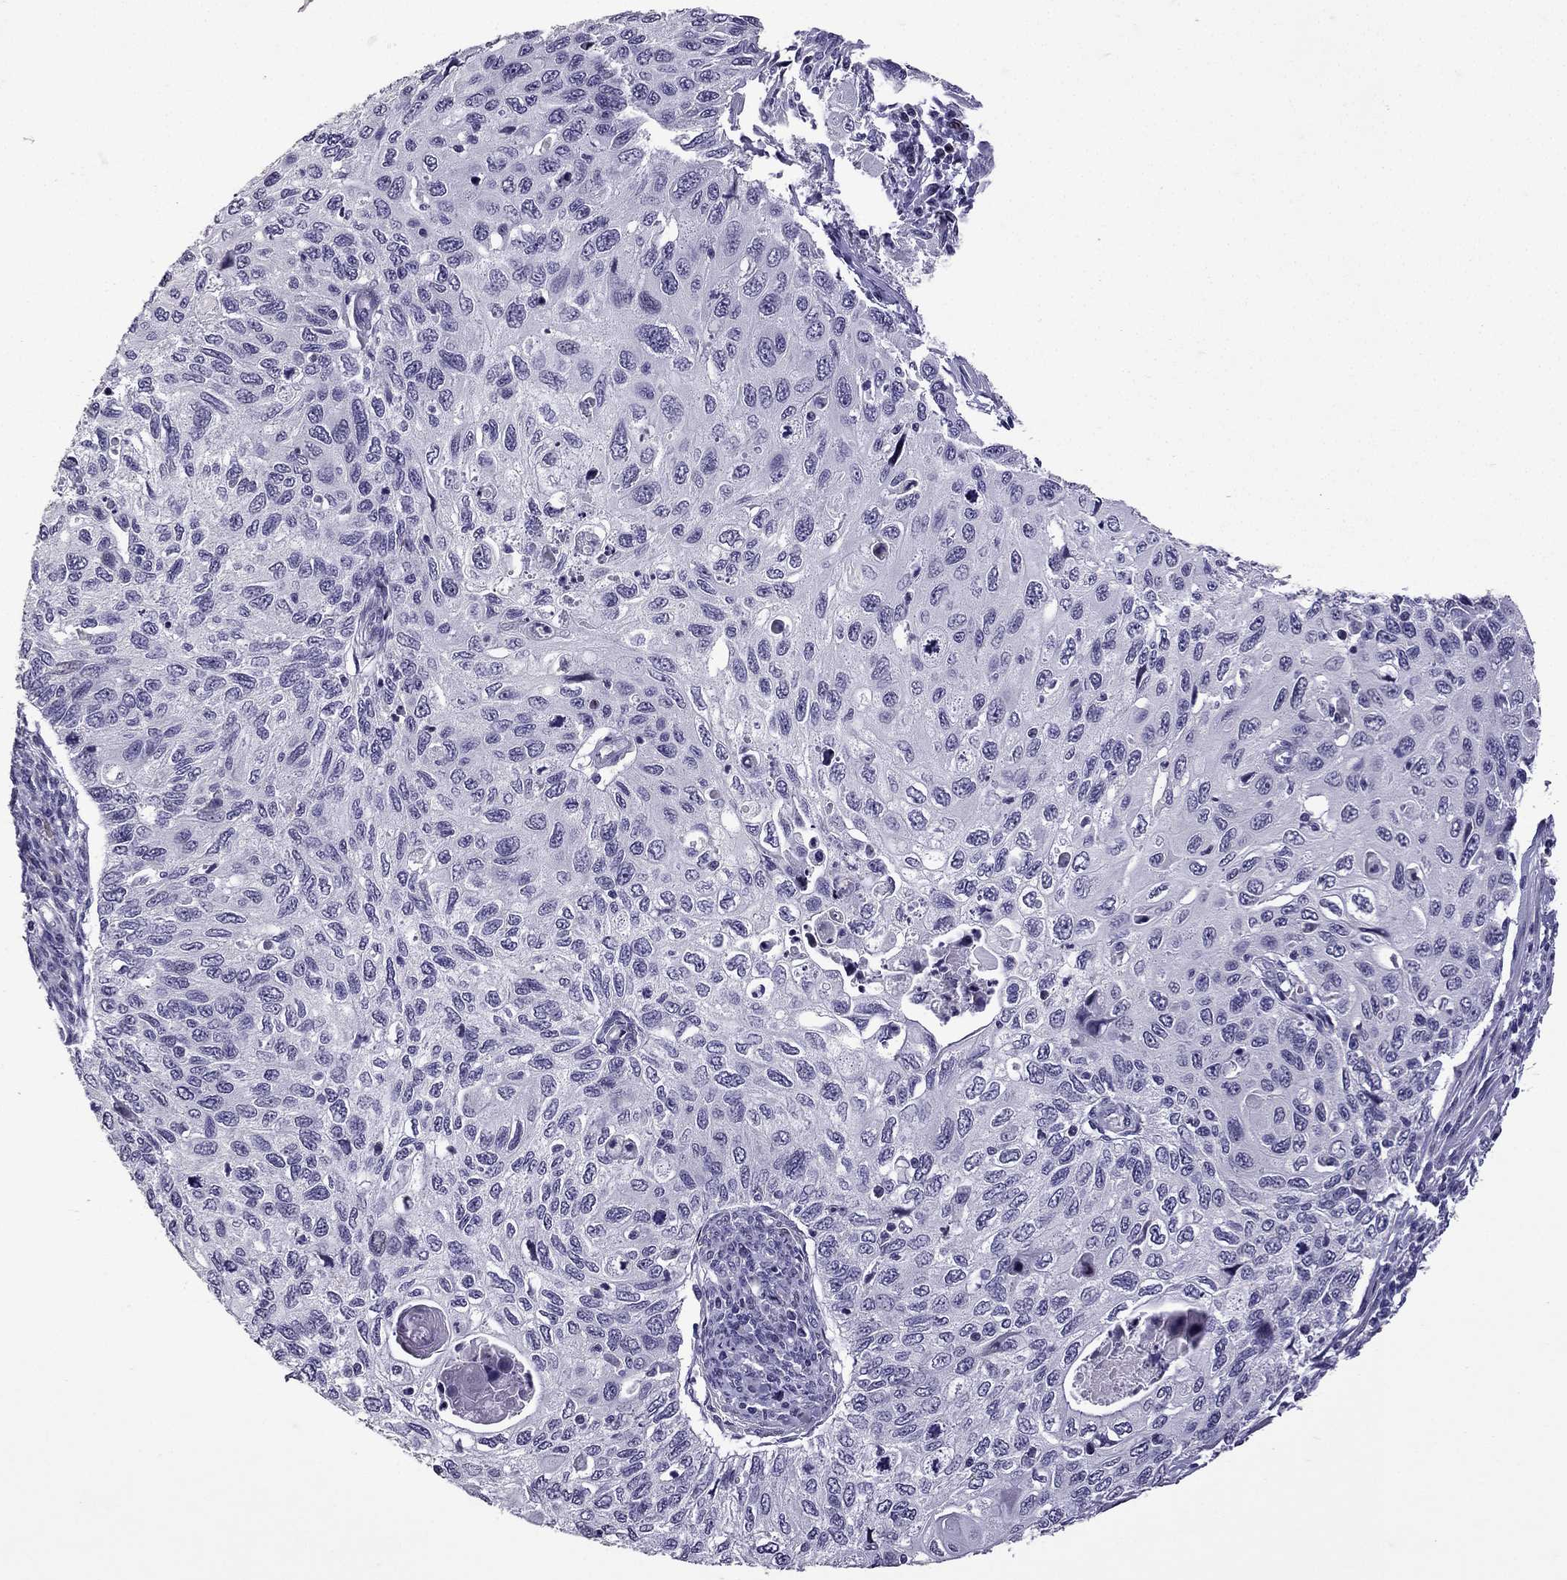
{"staining": {"intensity": "negative", "quantity": "none", "location": "none"}, "tissue": "cervical cancer", "cell_type": "Tumor cells", "image_type": "cancer", "snomed": [{"axis": "morphology", "description": "Squamous cell carcinoma, NOS"}, {"axis": "topography", "description": "Cervix"}], "caption": "Micrograph shows no protein staining in tumor cells of squamous cell carcinoma (cervical) tissue.", "gene": "TTN", "patient": {"sex": "female", "age": 70}}